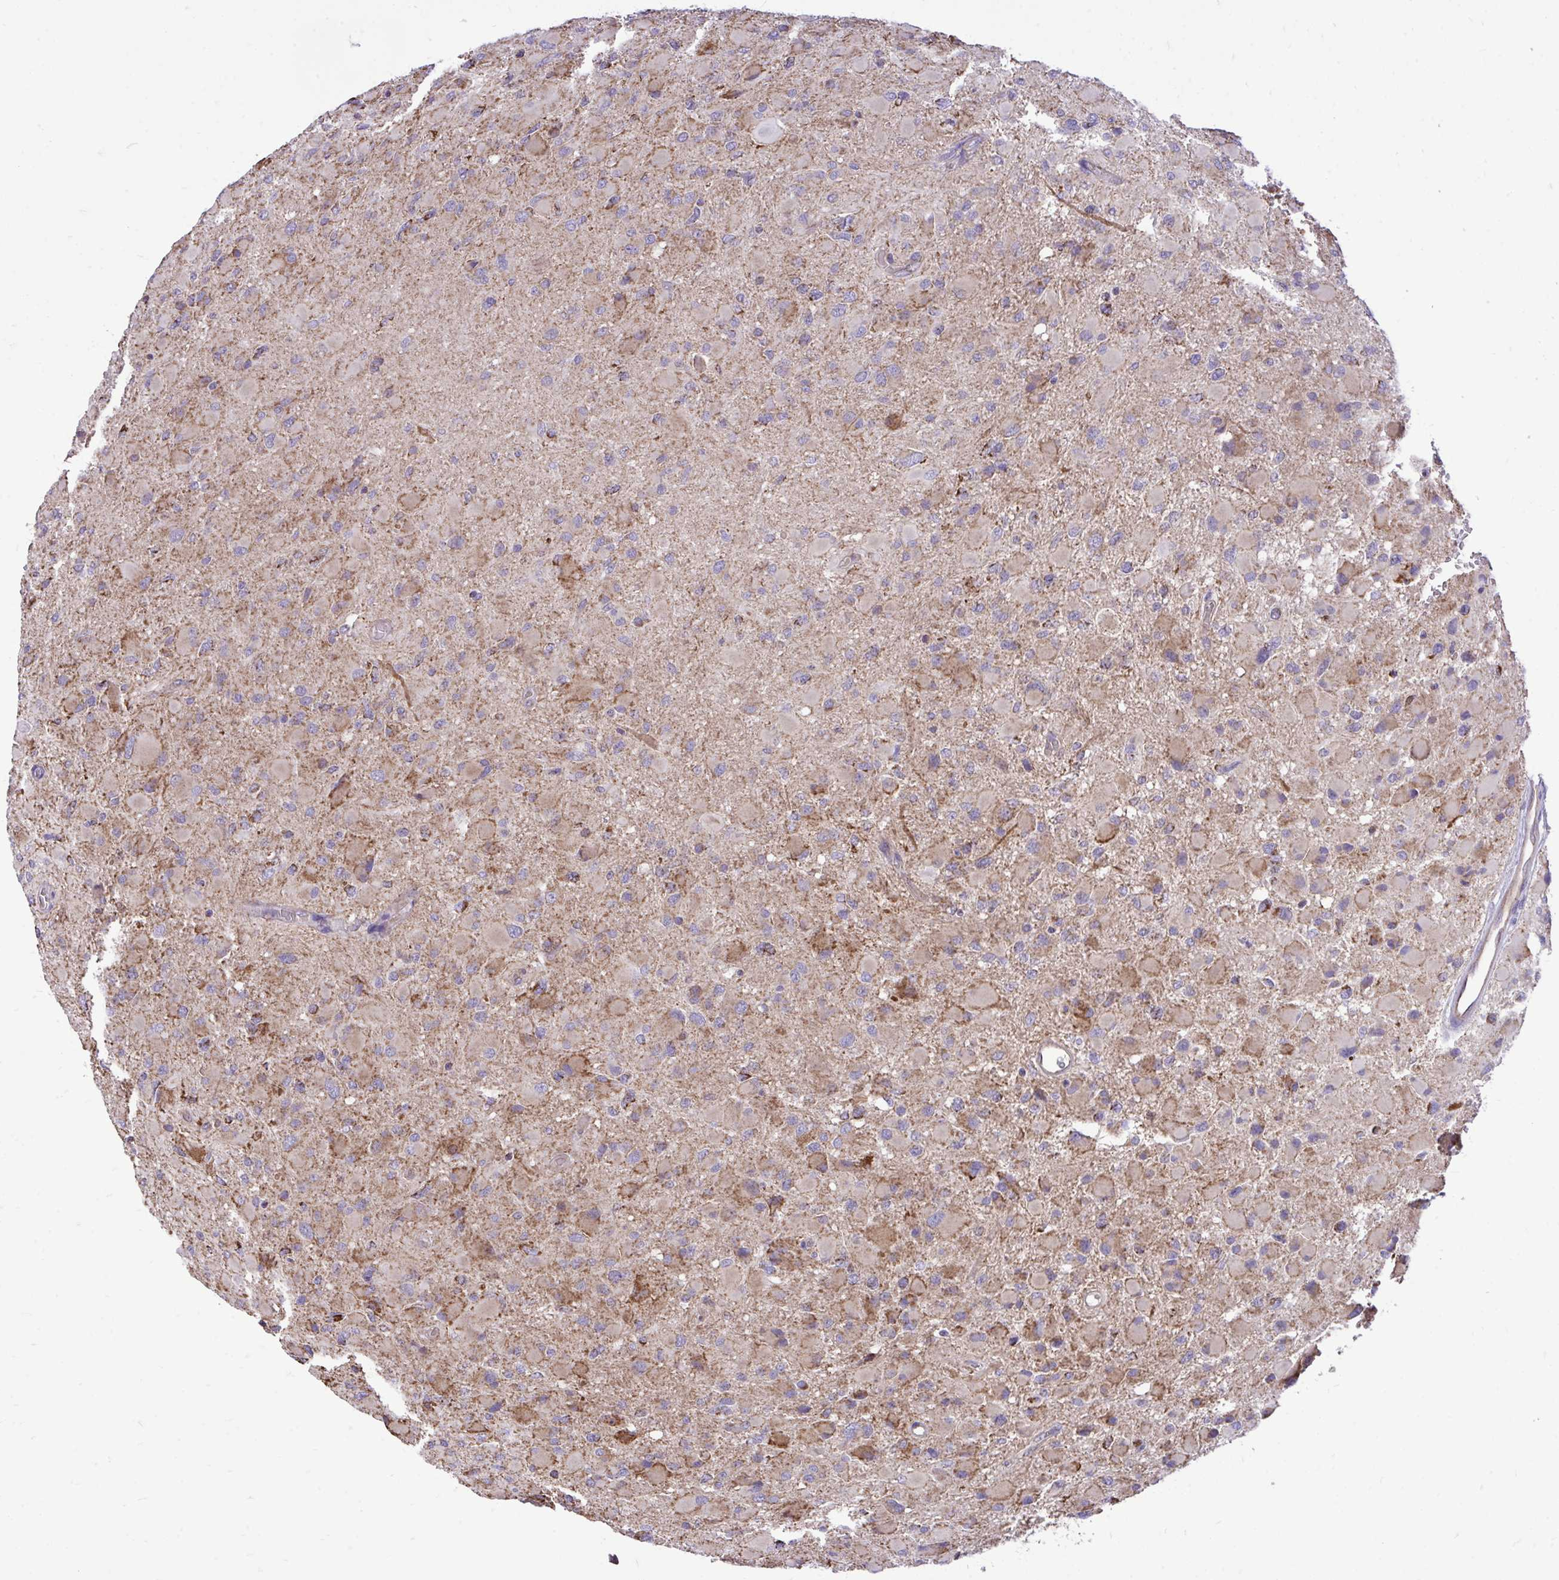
{"staining": {"intensity": "moderate", "quantity": "<25%", "location": "cytoplasmic/membranous"}, "tissue": "glioma", "cell_type": "Tumor cells", "image_type": "cancer", "snomed": [{"axis": "morphology", "description": "Glioma, malignant, High grade"}, {"axis": "topography", "description": "Cerebral cortex"}], "caption": "The immunohistochemical stain labels moderate cytoplasmic/membranous expression in tumor cells of malignant high-grade glioma tissue. (brown staining indicates protein expression, while blue staining denotes nuclei).", "gene": "UBE2C", "patient": {"sex": "female", "age": 36}}